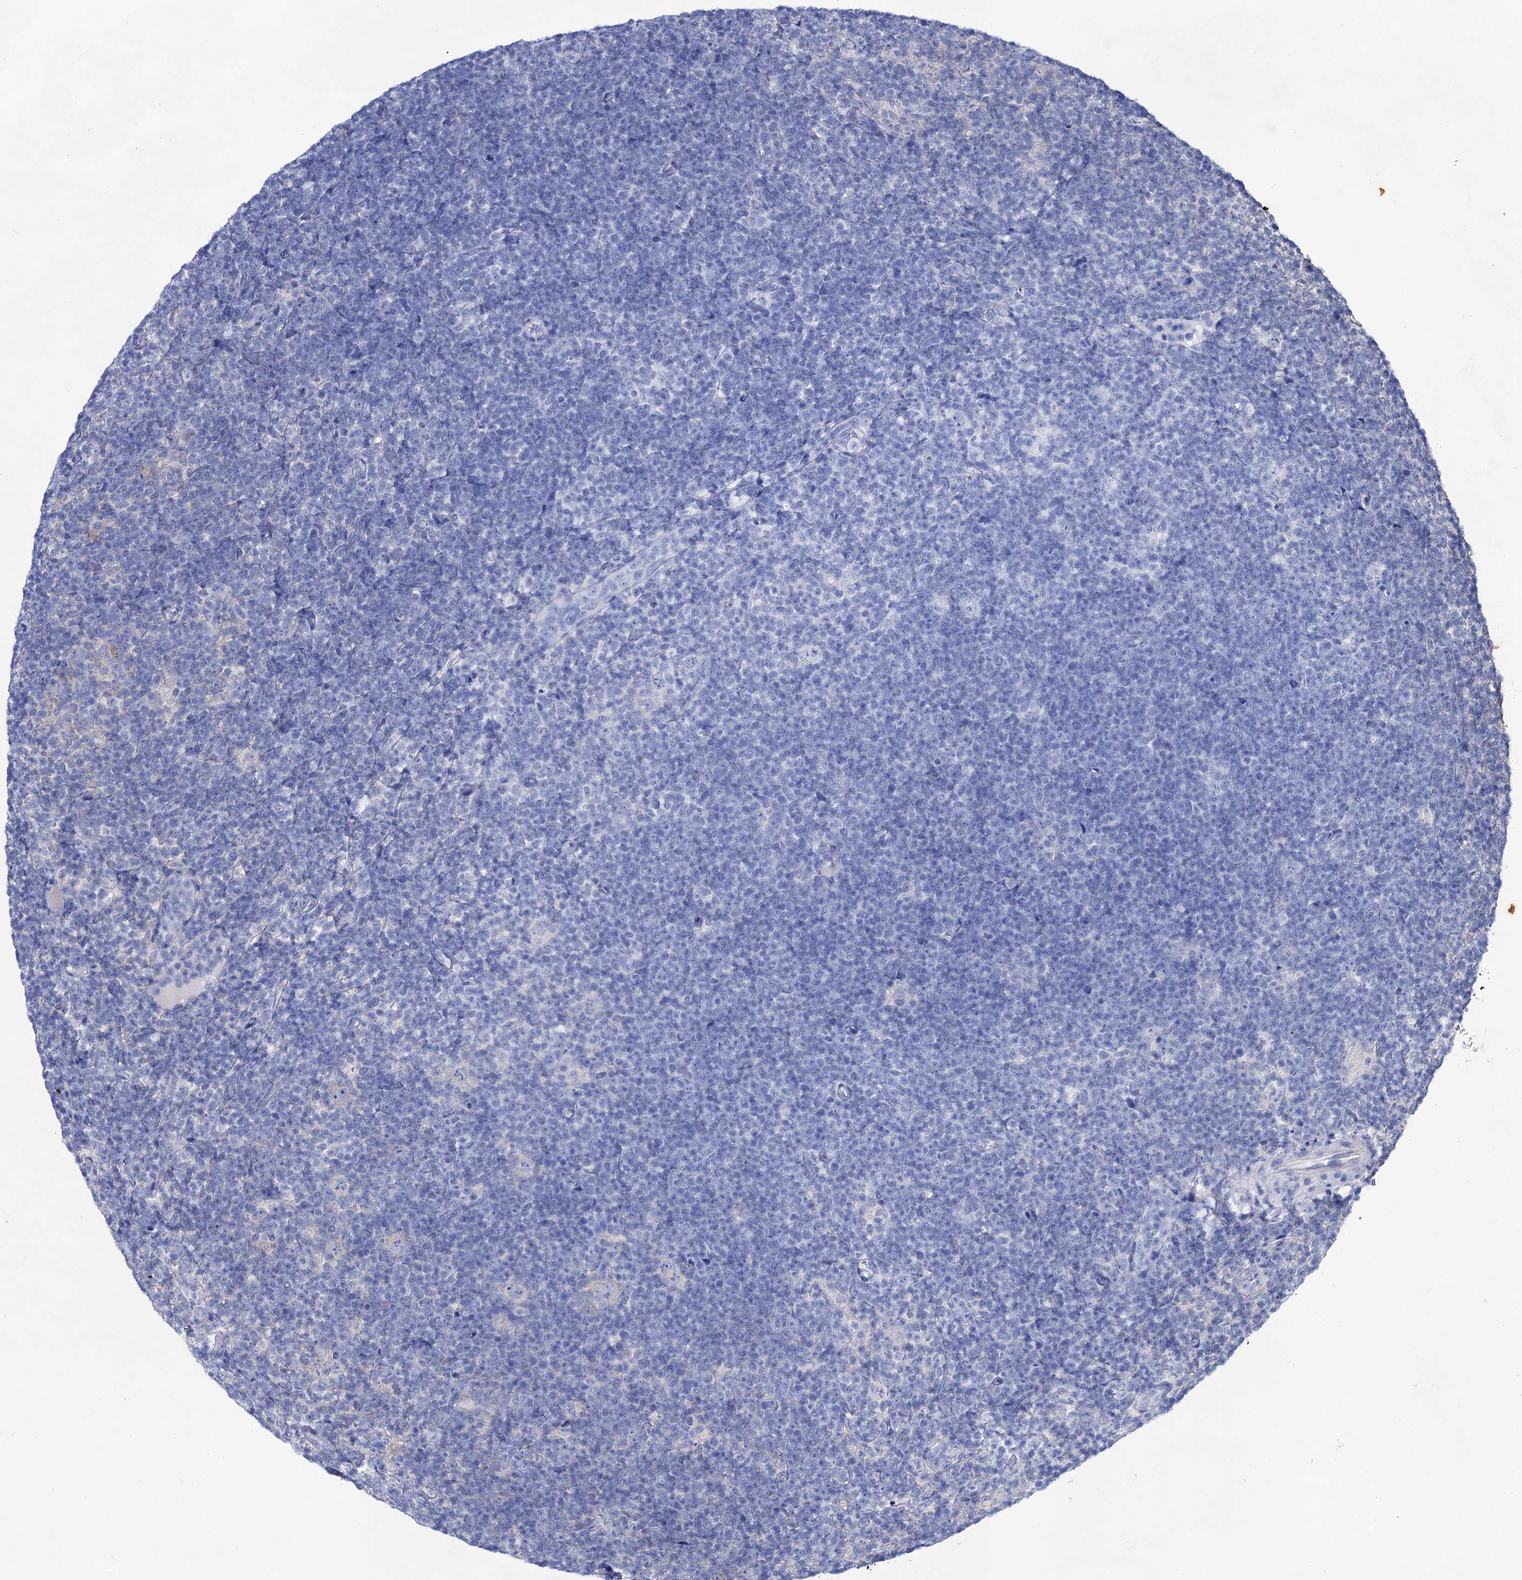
{"staining": {"intensity": "weak", "quantity": "25%-75%", "location": "cytoplasmic/membranous"}, "tissue": "lymphoma", "cell_type": "Tumor cells", "image_type": "cancer", "snomed": [{"axis": "morphology", "description": "Hodgkin's disease, NOS"}, {"axis": "topography", "description": "Lymph node"}], "caption": "A micrograph showing weak cytoplasmic/membranous expression in approximately 25%-75% of tumor cells in Hodgkin's disease, as visualized by brown immunohistochemical staining.", "gene": "PLIN1", "patient": {"sex": "female", "age": 57}}